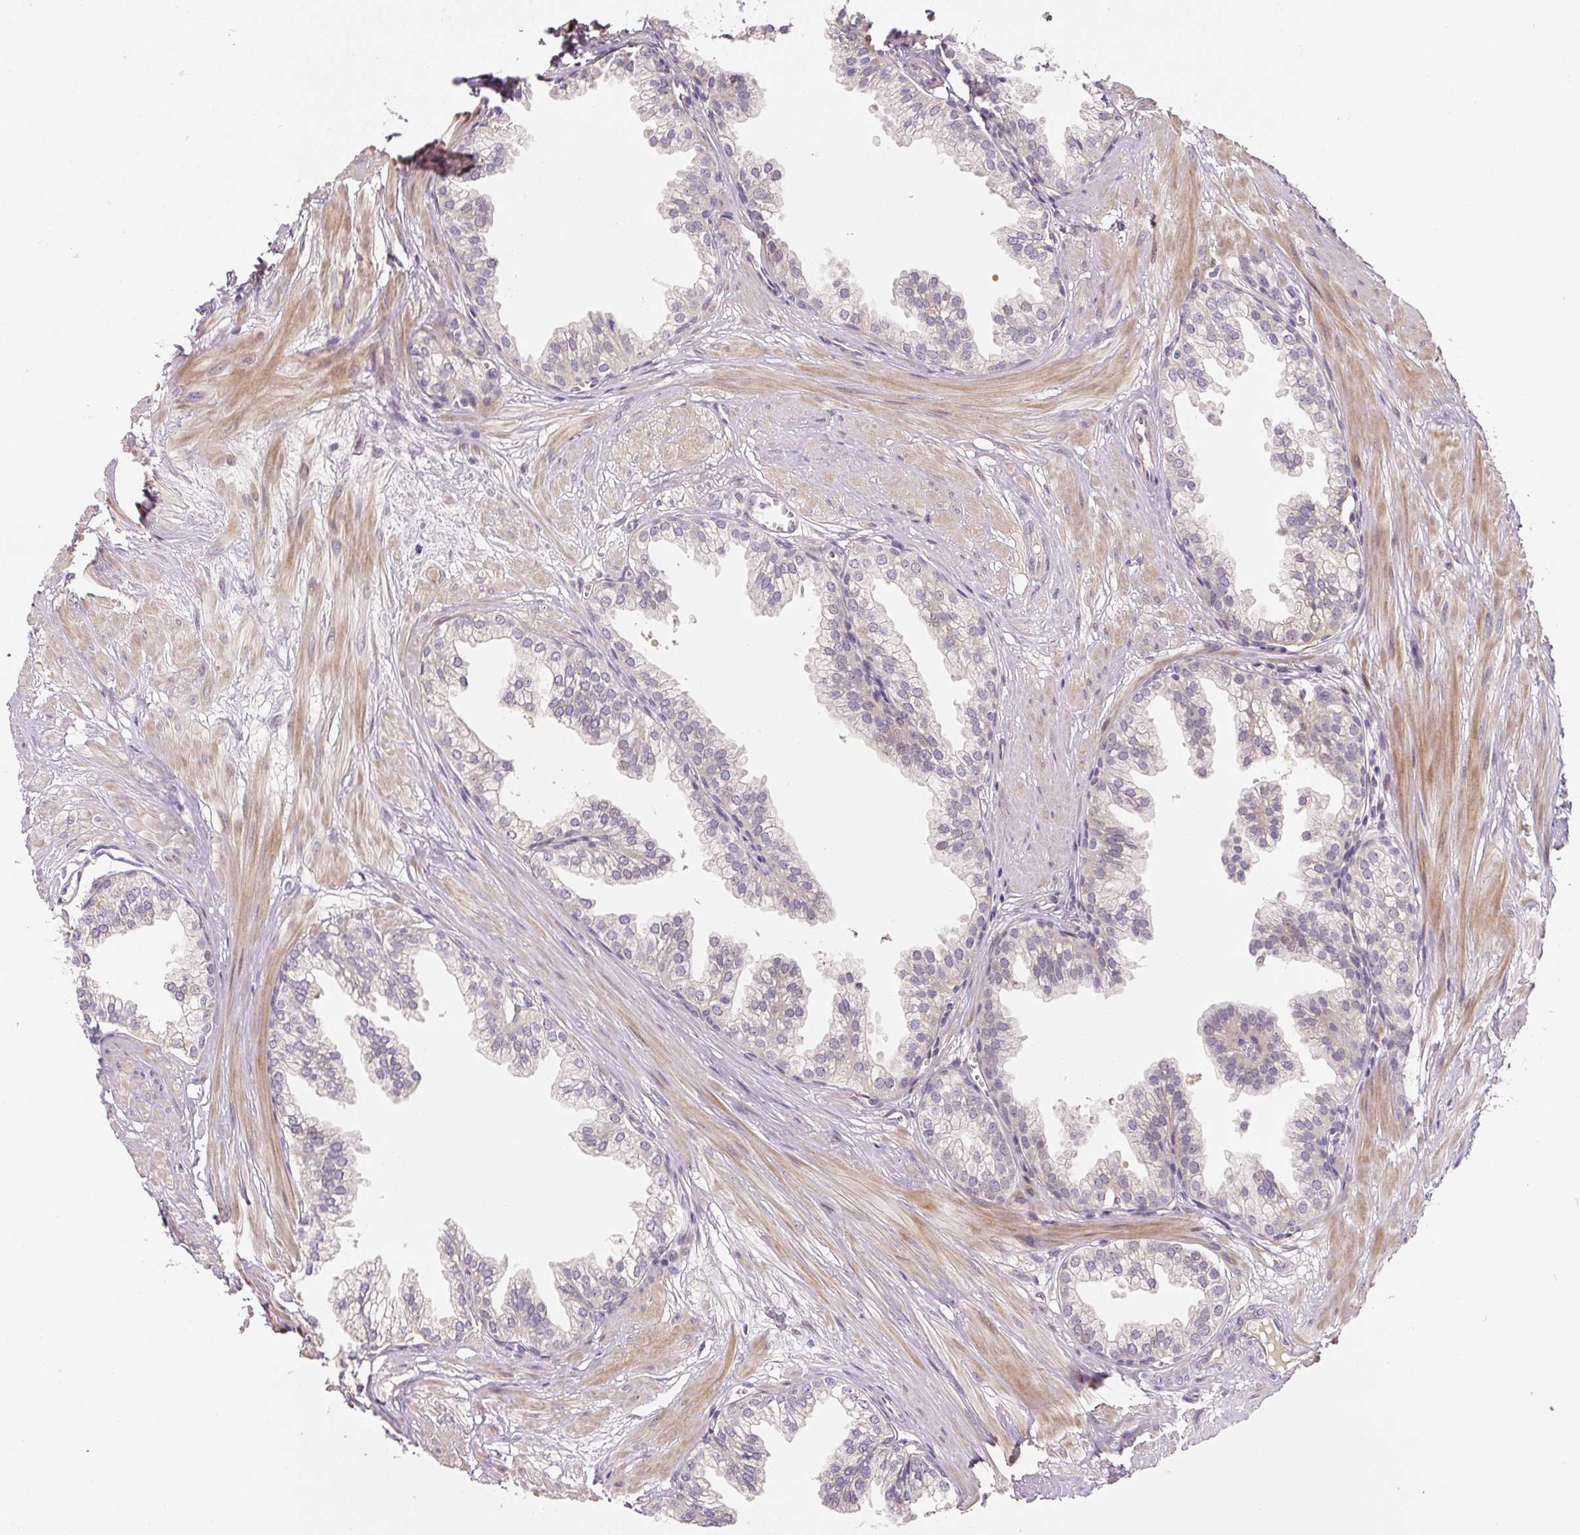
{"staining": {"intensity": "weak", "quantity": "<25%", "location": "cytoplasmic/membranous"}, "tissue": "prostate", "cell_type": "Glandular cells", "image_type": "normal", "snomed": [{"axis": "morphology", "description": "Normal tissue, NOS"}, {"axis": "topography", "description": "Prostate"}, {"axis": "topography", "description": "Peripheral nerve tissue"}], "caption": "Immunohistochemical staining of benign prostate exhibits no significant staining in glandular cells.", "gene": "PWWP3B", "patient": {"sex": "male", "age": 55}}